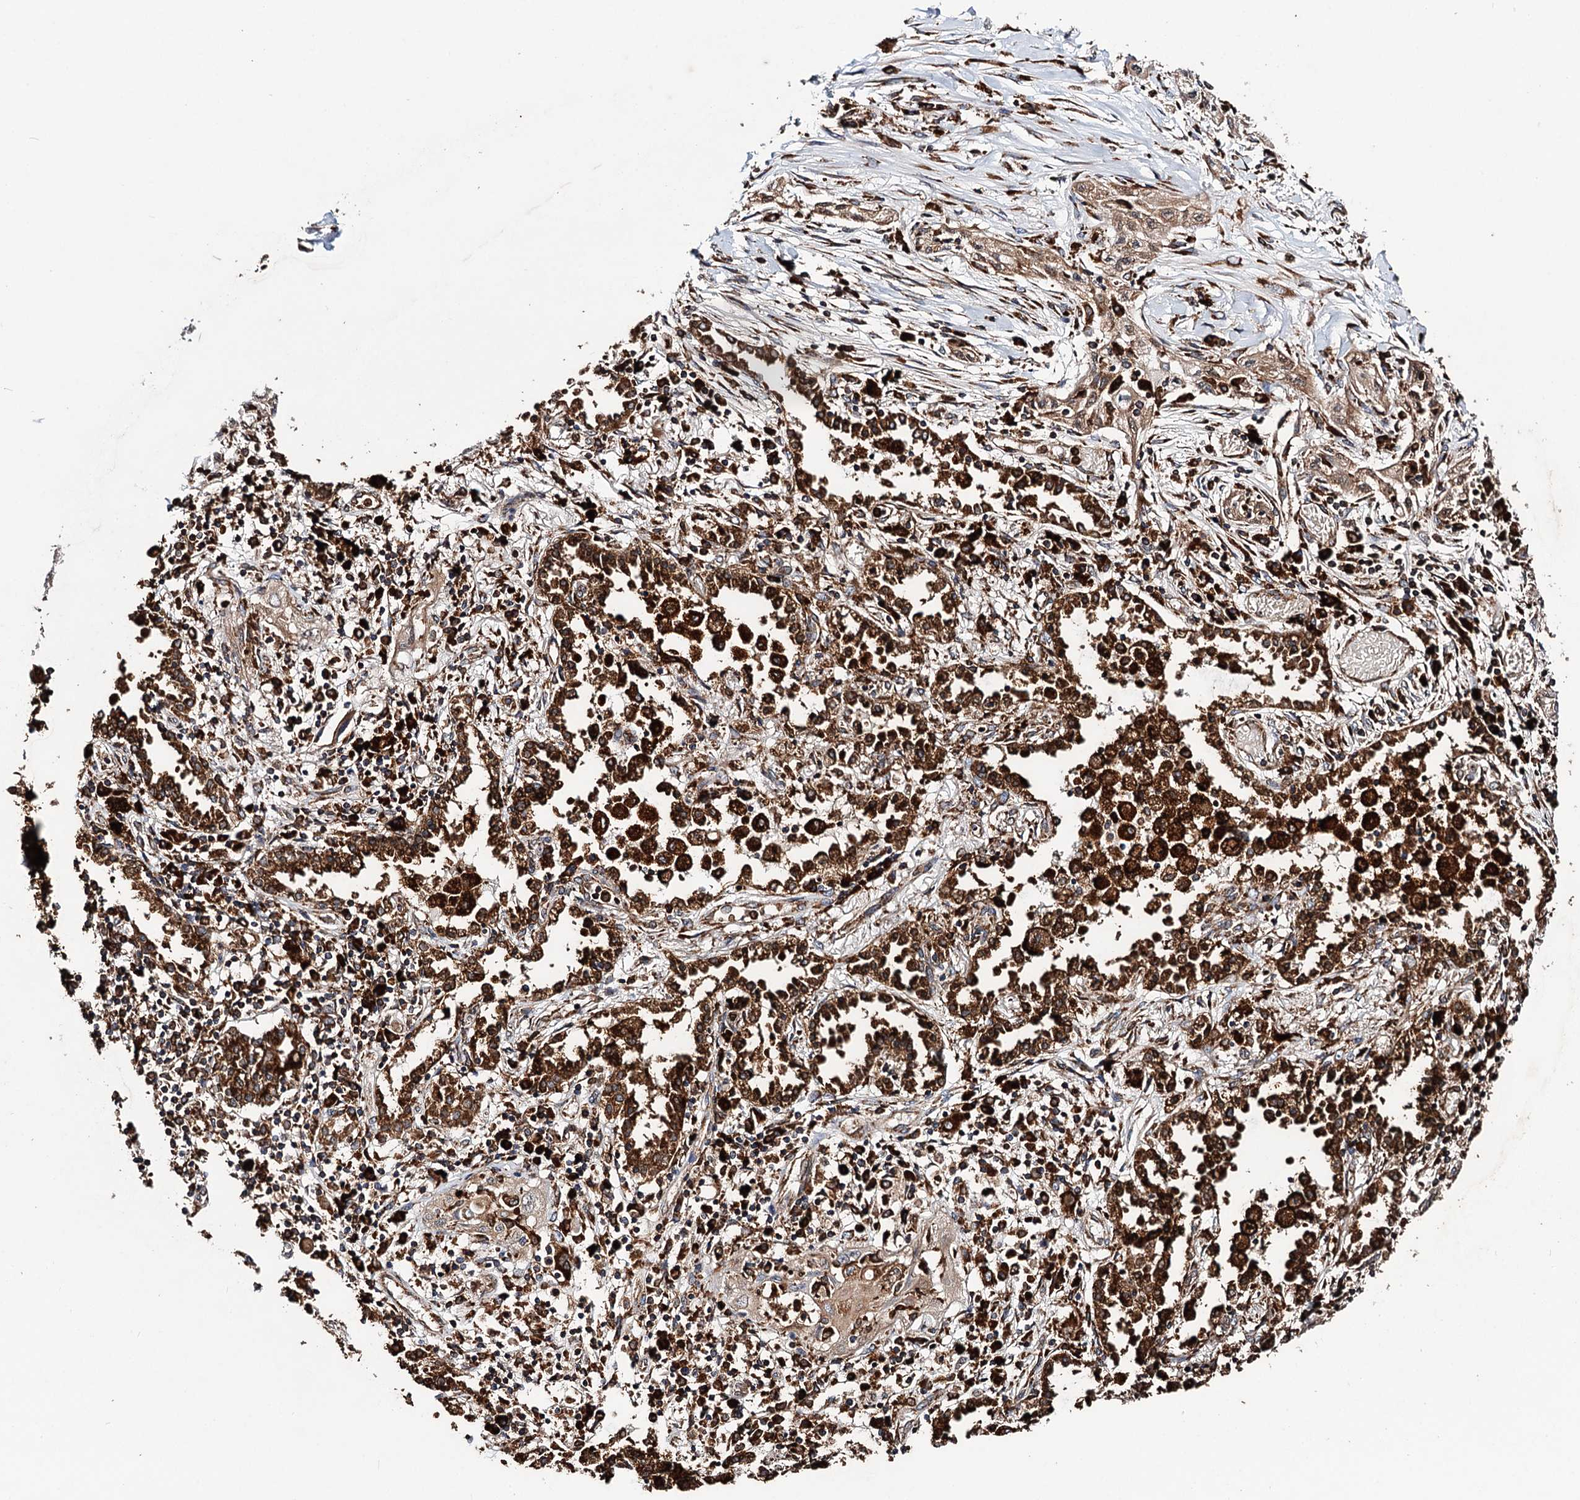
{"staining": {"intensity": "strong", "quantity": ">75%", "location": "cytoplasmic/membranous"}, "tissue": "lung cancer", "cell_type": "Tumor cells", "image_type": "cancer", "snomed": [{"axis": "morphology", "description": "Squamous cell carcinoma, NOS"}, {"axis": "topography", "description": "Lung"}], "caption": "A brown stain highlights strong cytoplasmic/membranous staining of a protein in human lung cancer (squamous cell carcinoma) tumor cells. The staining was performed using DAB to visualize the protein expression in brown, while the nuclei were stained in blue with hematoxylin (Magnification: 20x).", "gene": "ERP29", "patient": {"sex": "female", "age": 47}}